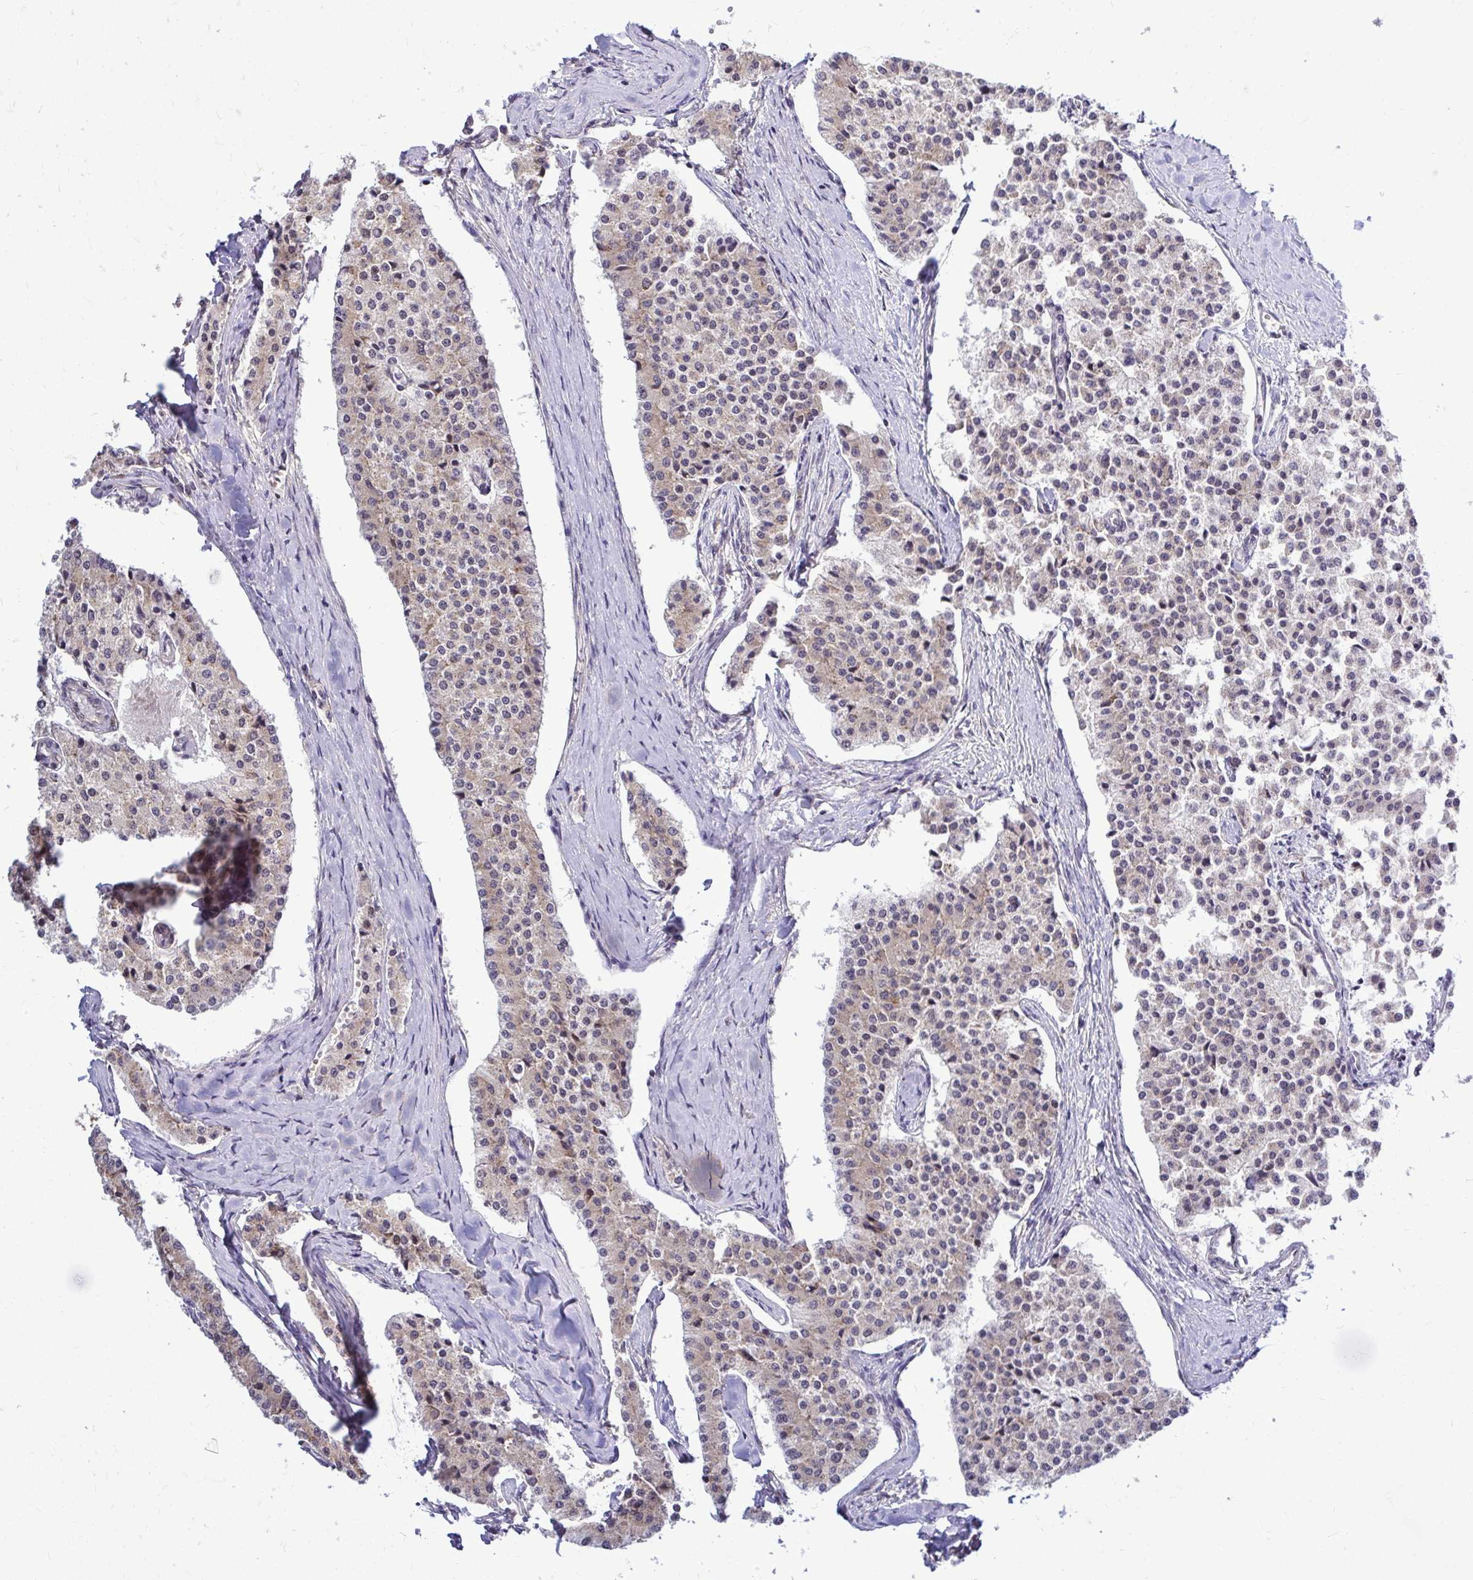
{"staining": {"intensity": "weak", "quantity": "25%-75%", "location": "cytoplasmic/membranous"}, "tissue": "carcinoid", "cell_type": "Tumor cells", "image_type": "cancer", "snomed": [{"axis": "morphology", "description": "Carcinoid, malignant, NOS"}, {"axis": "topography", "description": "Colon"}], "caption": "Immunohistochemical staining of human carcinoid exhibits low levels of weak cytoplasmic/membranous protein positivity in approximately 25%-75% of tumor cells.", "gene": "FMR1", "patient": {"sex": "female", "age": 52}}